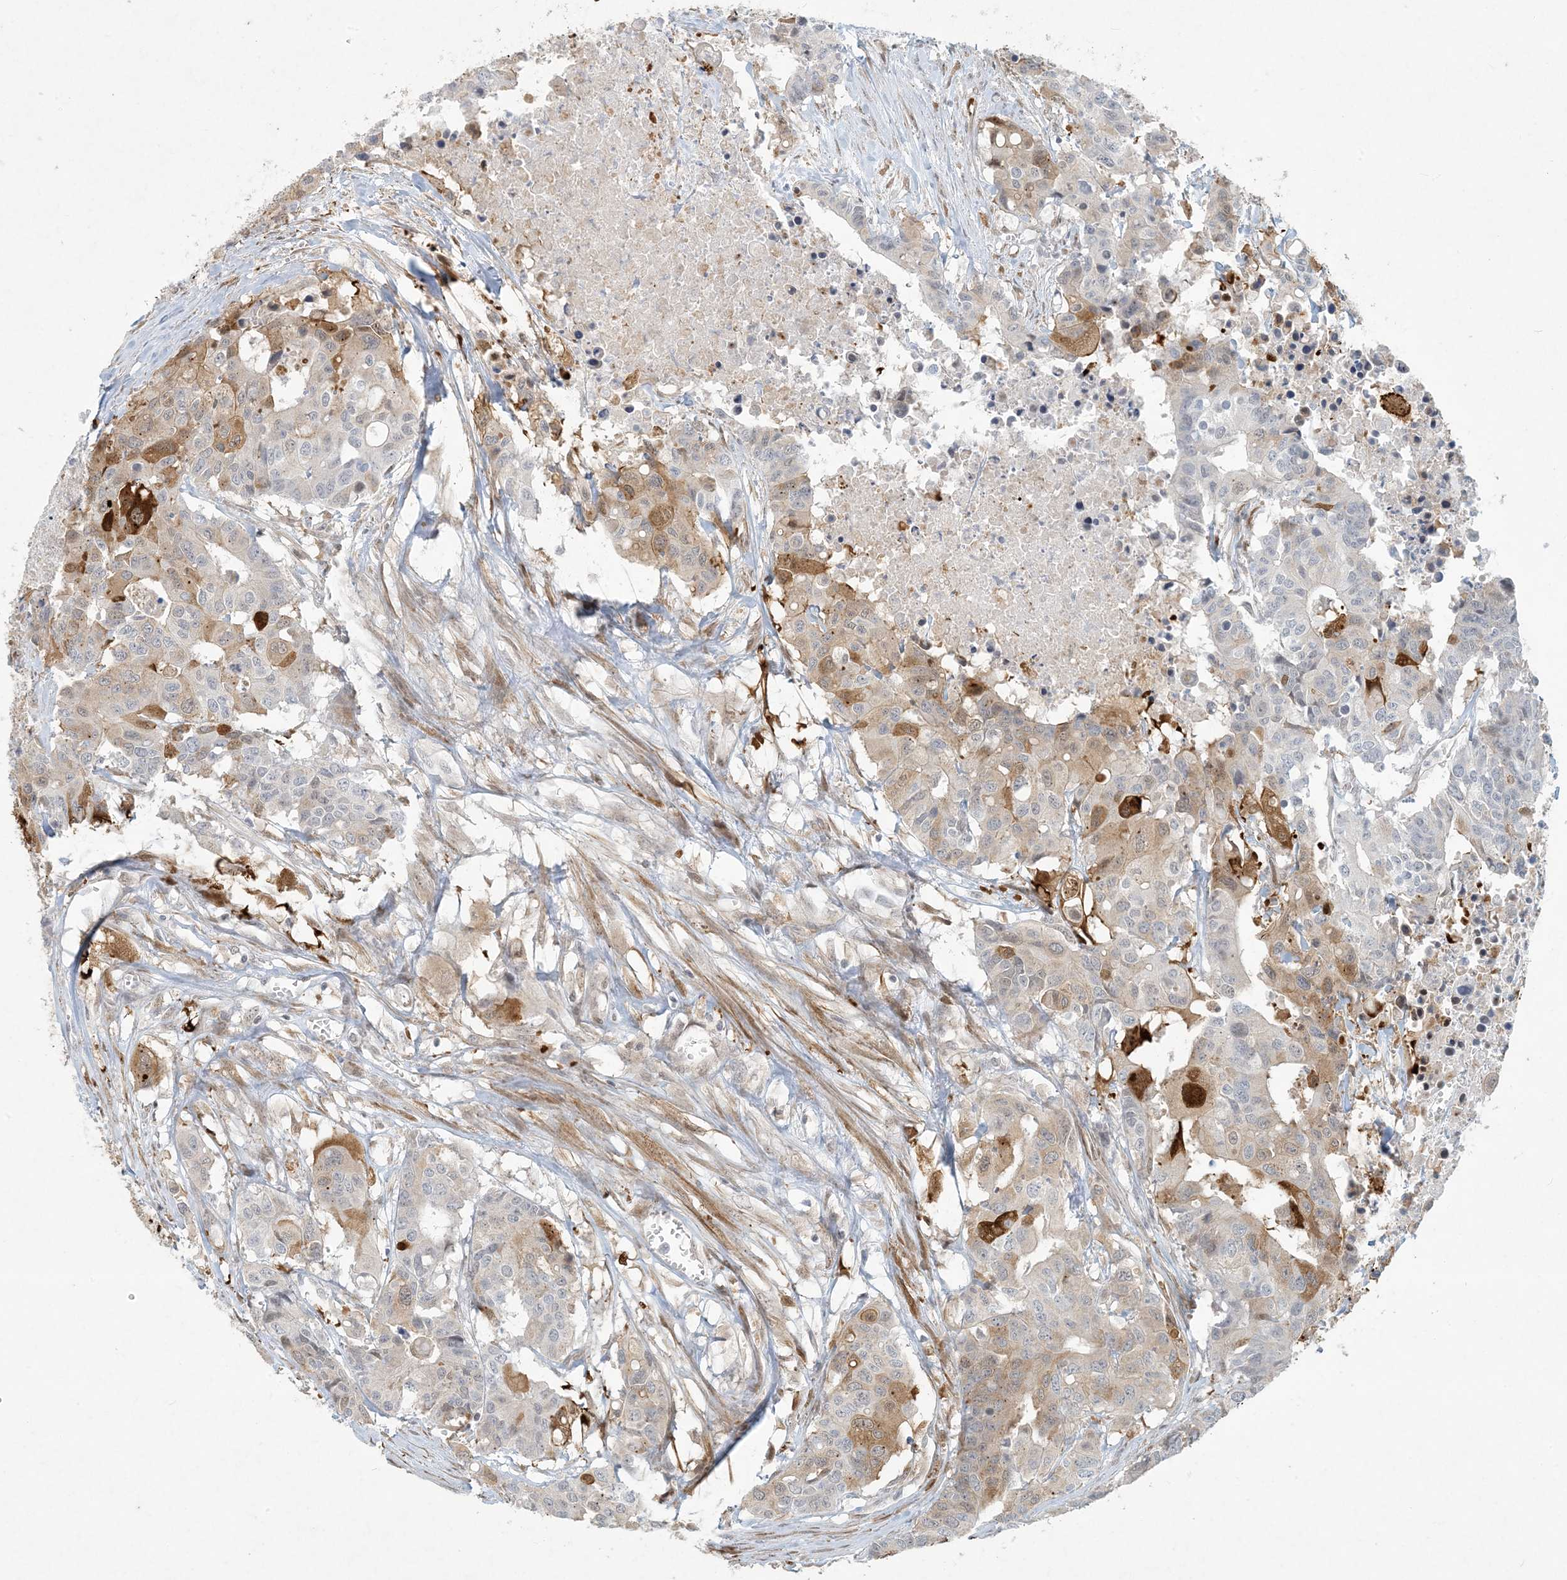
{"staining": {"intensity": "strong", "quantity": "<25%", "location": "cytoplasmic/membranous"}, "tissue": "colorectal cancer", "cell_type": "Tumor cells", "image_type": "cancer", "snomed": [{"axis": "morphology", "description": "Adenocarcinoma, NOS"}, {"axis": "topography", "description": "Colon"}], "caption": "Immunohistochemistry of adenocarcinoma (colorectal) exhibits medium levels of strong cytoplasmic/membranous staining in about <25% of tumor cells.", "gene": "BCORL1", "patient": {"sex": "male", "age": 77}}